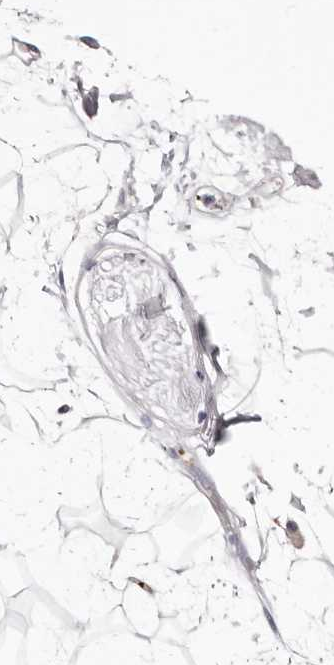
{"staining": {"intensity": "negative", "quantity": "none", "location": "none"}, "tissue": "adipose tissue", "cell_type": "Adipocytes", "image_type": "normal", "snomed": [{"axis": "morphology", "description": "Normal tissue, NOS"}, {"axis": "topography", "description": "Soft tissue"}], "caption": "Adipocytes show no significant expression in unremarkable adipose tissue. (DAB (3,3'-diaminobenzidine) immunohistochemistry (IHC), high magnification).", "gene": "PF4", "patient": {"sex": "male", "age": 72}}